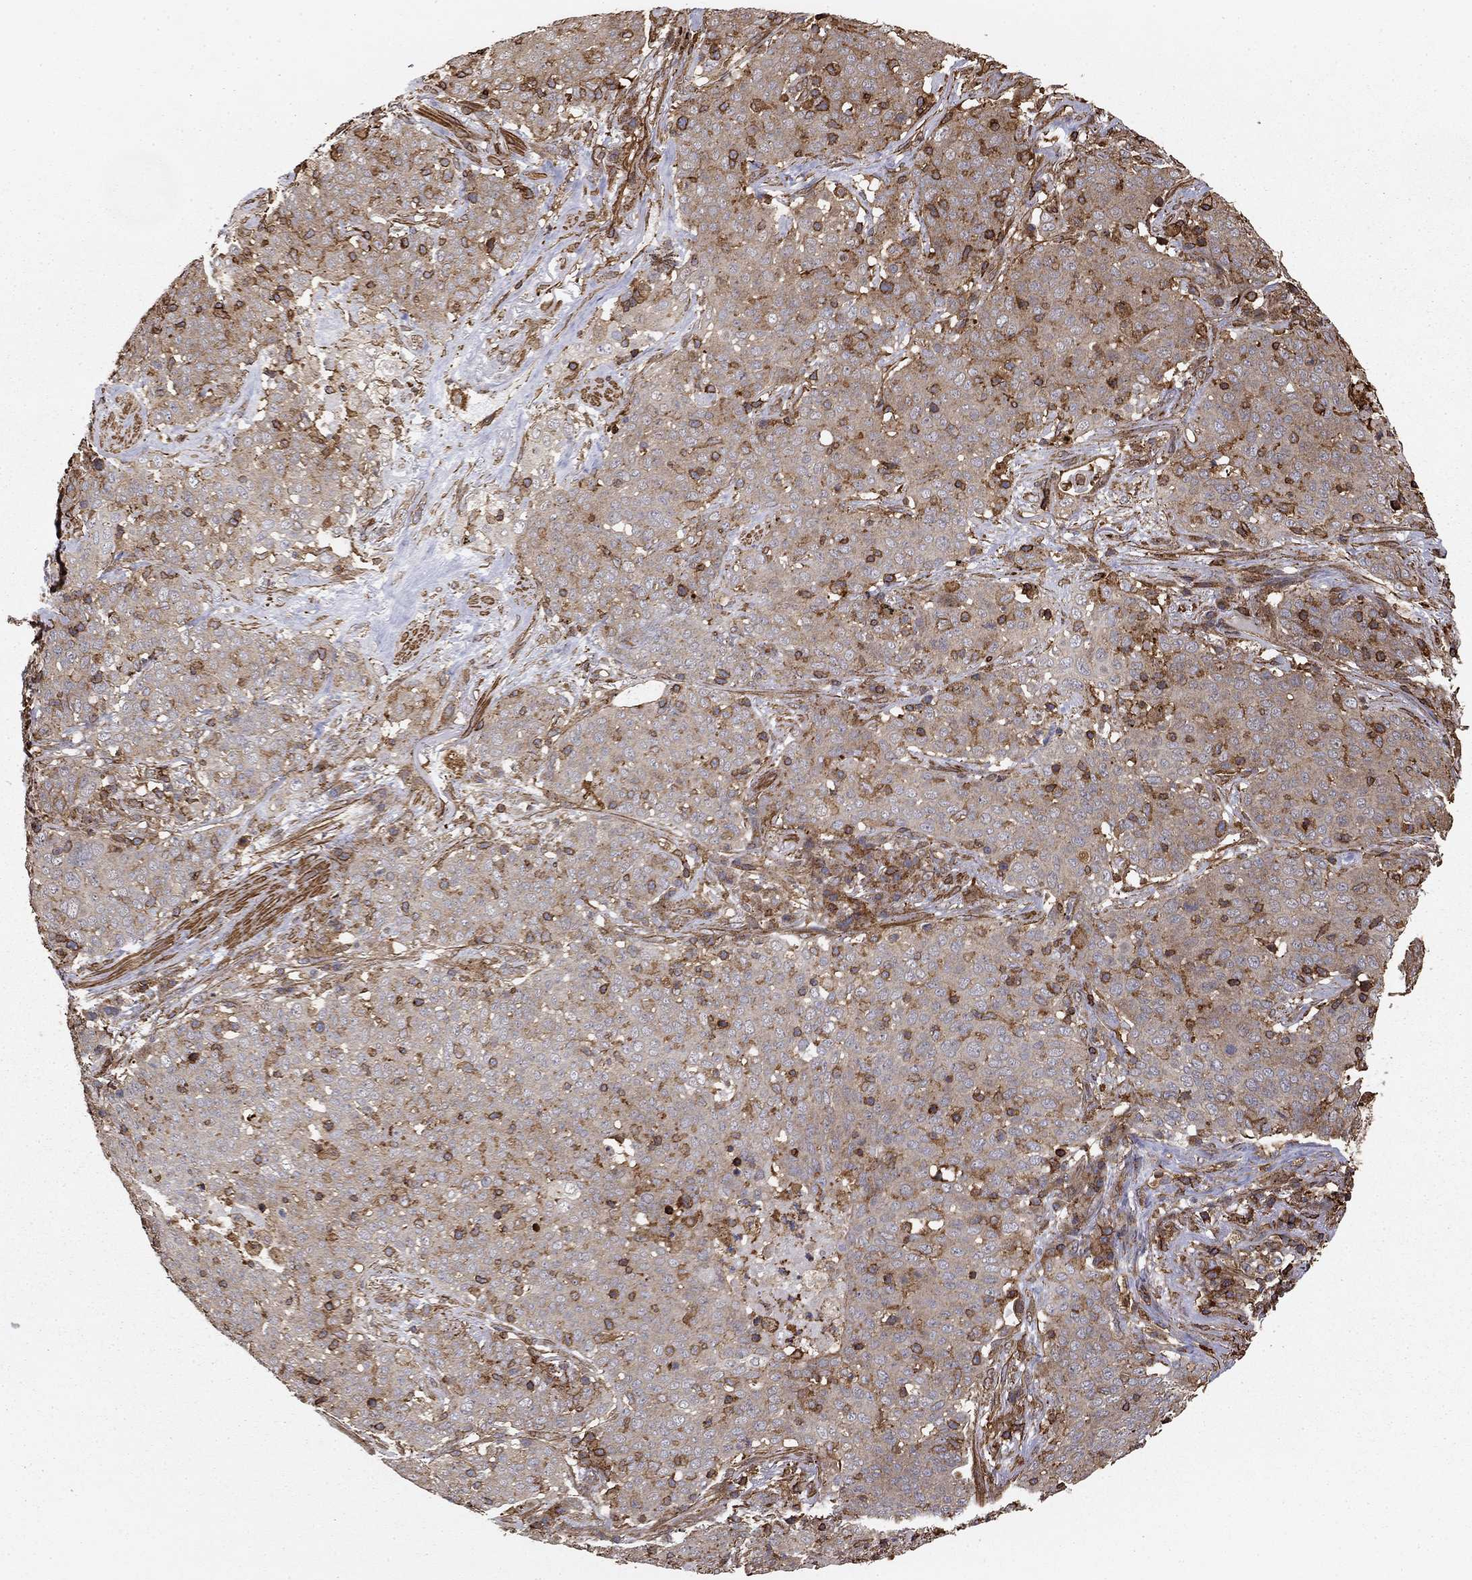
{"staining": {"intensity": "negative", "quantity": "none", "location": "none"}, "tissue": "lung cancer", "cell_type": "Tumor cells", "image_type": "cancer", "snomed": [{"axis": "morphology", "description": "Squamous cell carcinoma, NOS"}, {"axis": "topography", "description": "Lung"}], "caption": "Immunohistochemistry (IHC) image of neoplastic tissue: human squamous cell carcinoma (lung) stained with DAB displays no significant protein expression in tumor cells. Brightfield microscopy of immunohistochemistry (IHC) stained with DAB (3,3'-diaminobenzidine) (brown) and hematoxylin (blue), captured at high magnification.", "gene": "HABP4", "patient": {"sex": "male", "age": 82}}